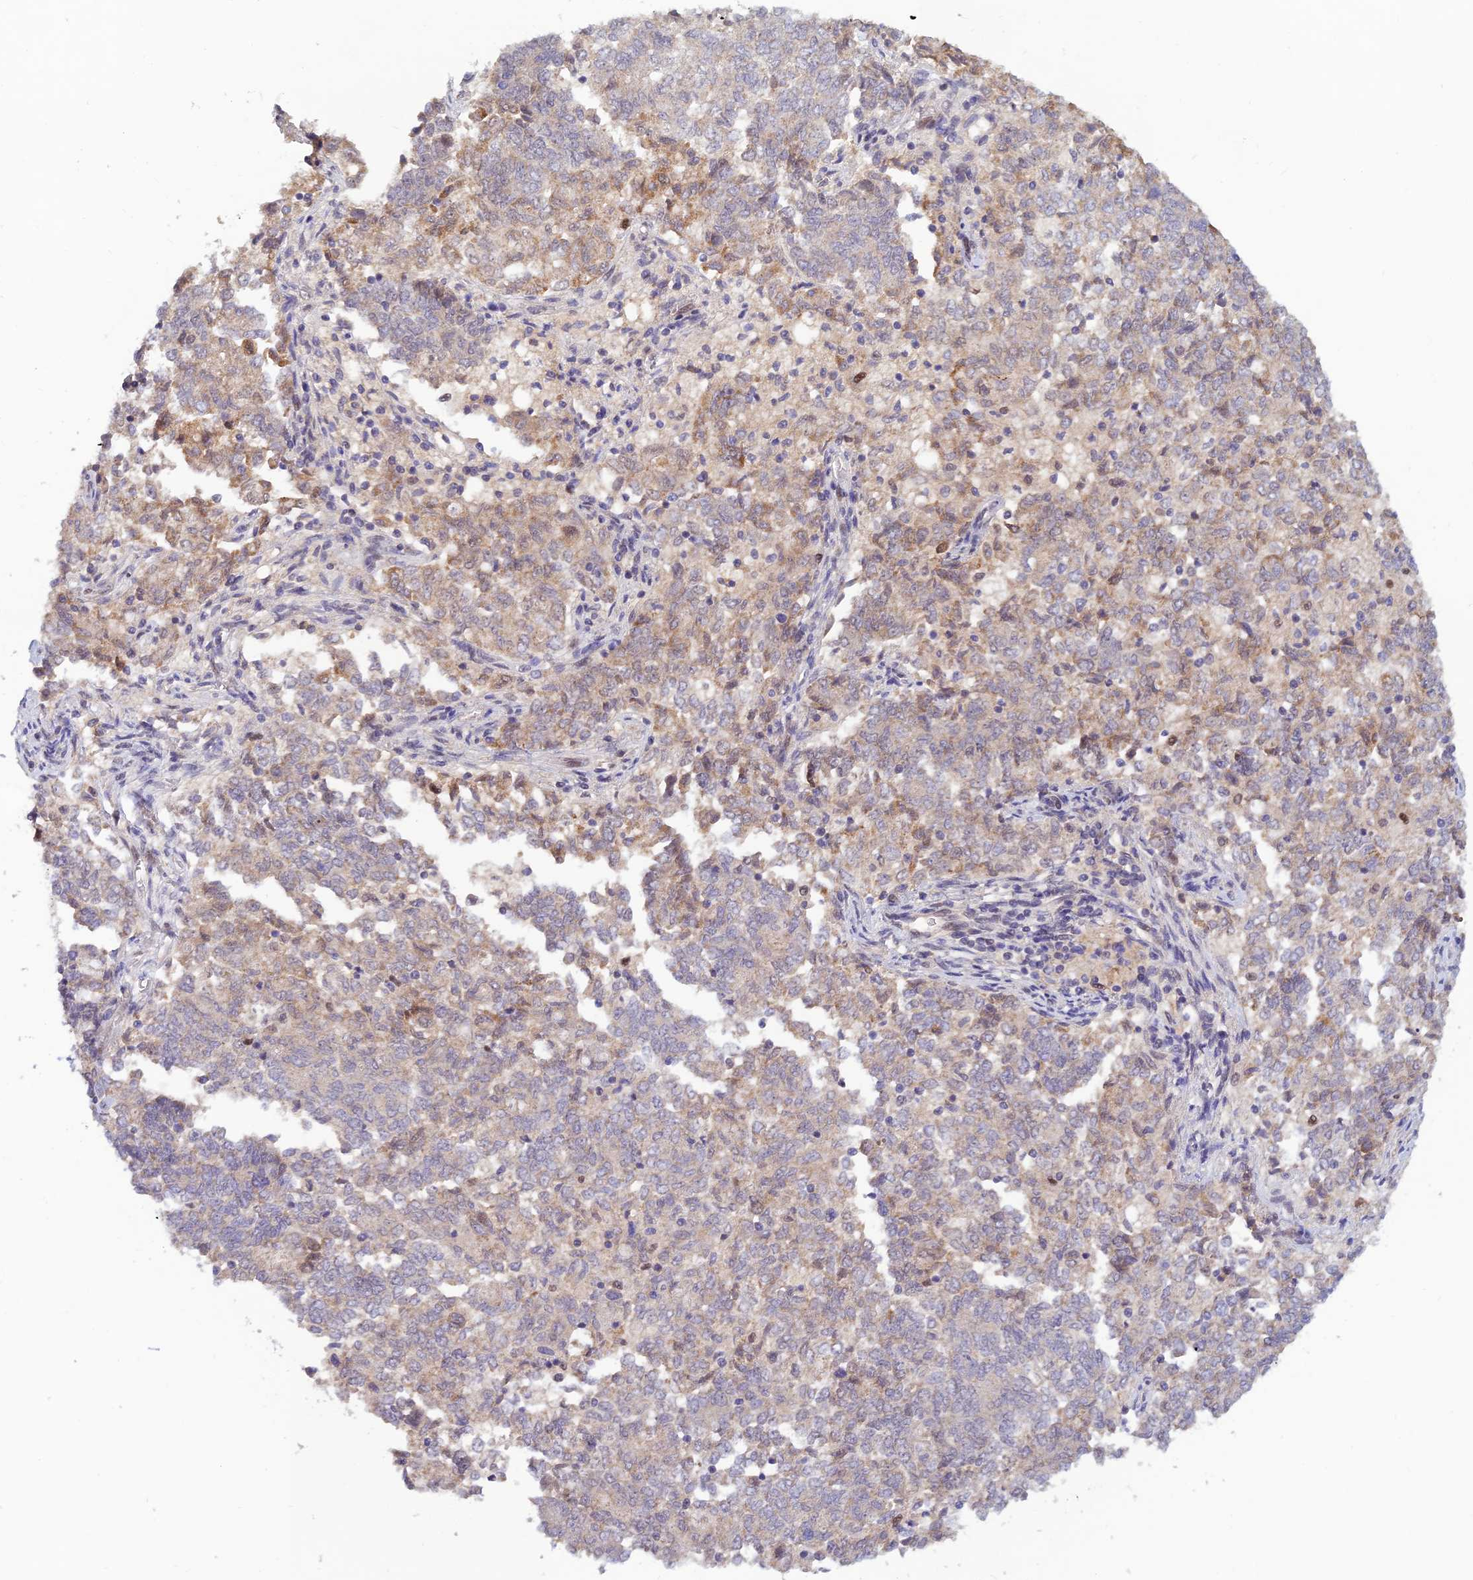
{"staining": {"intensity": "weak", "quantity": "25%-75%", "location": "cytoplasmic/membranous"}, "tissue": "endometrial cancer", "cell_type": "Tumor cells", "image_type": "cancer", "snomed": [{"axis": "morphology", "description": "Adenocarcinoma, NOS"}, {"axis": "topography", "description": "Endometrium"}], "caption": "High-magnification brightfield microscopy of adenocarcinoma (endometrial) stained with DAB (3,3'-diaminobenzidine) (brown) and counterstained with hematoxylin (blue). tumor cells exhibit weak cytoplasmic/membranous positivity is present in approximately25%-75% of cells.", "gene": "FASTKD5", "patient": {"sex": "female", "age": 80}}